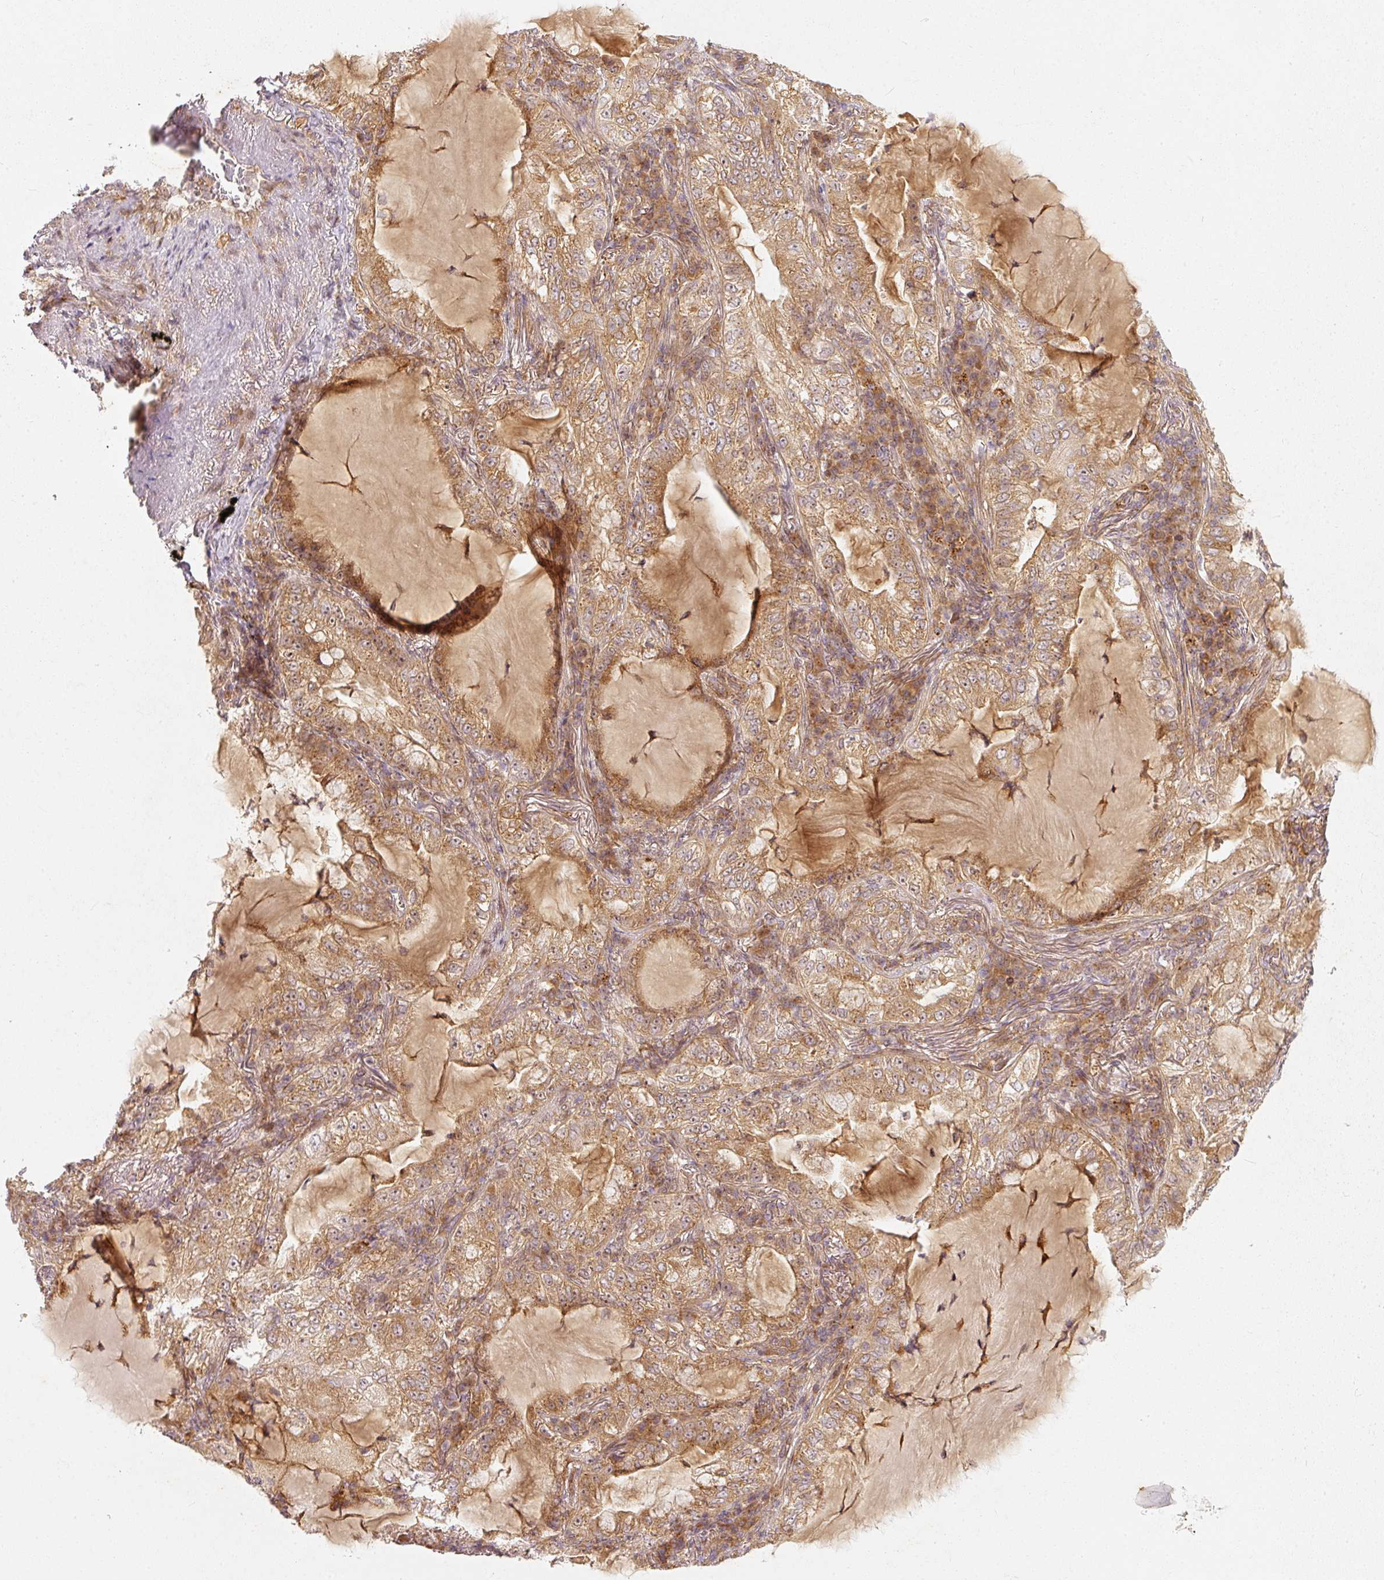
{"staining": {"intensity": "moderate", "quantity": ">75%", "location": "cytoplasmic/membranous"}, "tissue": "lung cancer", "cell_type": "Tumor cells", "image_type": "cancer", "snomed": [{"axis": "morphology", "description": "Adenocarcinoma, NOS"}, {"axis": "topography", "description": "Lung"}], "caption": "Protein expression analysis of human lung adenocarcinoma reveals moderate cytoplasmic/membranous expression in about >75% of tumor cells. Using DAB (brown) and hematoxylin (blue) stains, captured at high magnification using brightfield microscopy.", "gene": "ZNF580", "patient": {"sex": "female", "age": 73}}